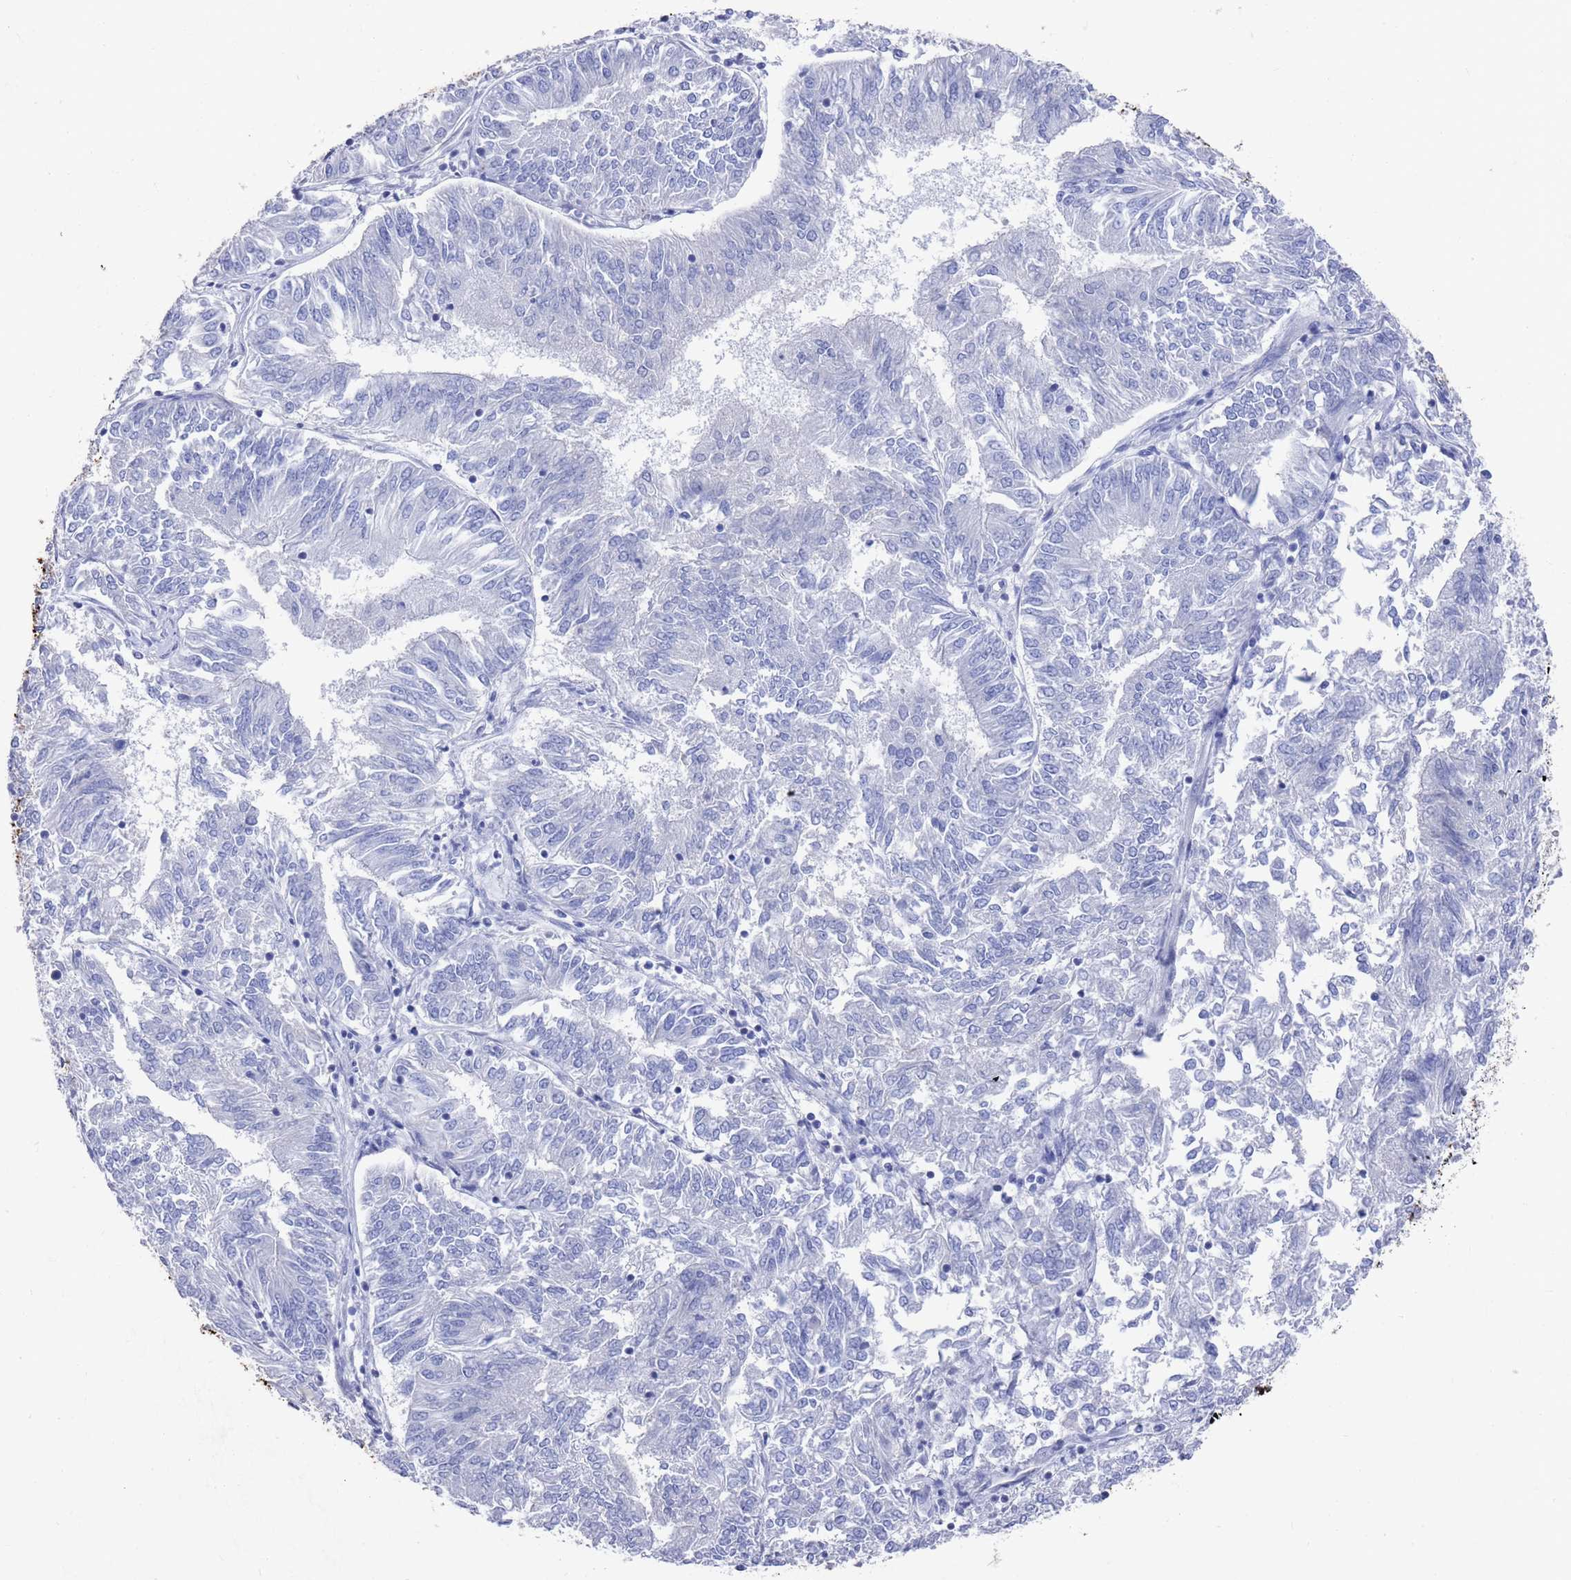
{"staining": {"intensity": "negative", "quantity": "none", "location": "none"}, "tissue": "endometrial cancer", "cell_type": "Tumor cells", "image_type": "cancer", "snomed": [{"axis": "morphology", "description": "Adenocarcinoma, NOS"}, {"axis": "topography", "description": "Endometrium"}], "caption": "There is no significant staining in tumor cells of endometrial adenocarcinoma.", "gene": "MTMR2", "patient": {"sex": "female", "age": 58}}